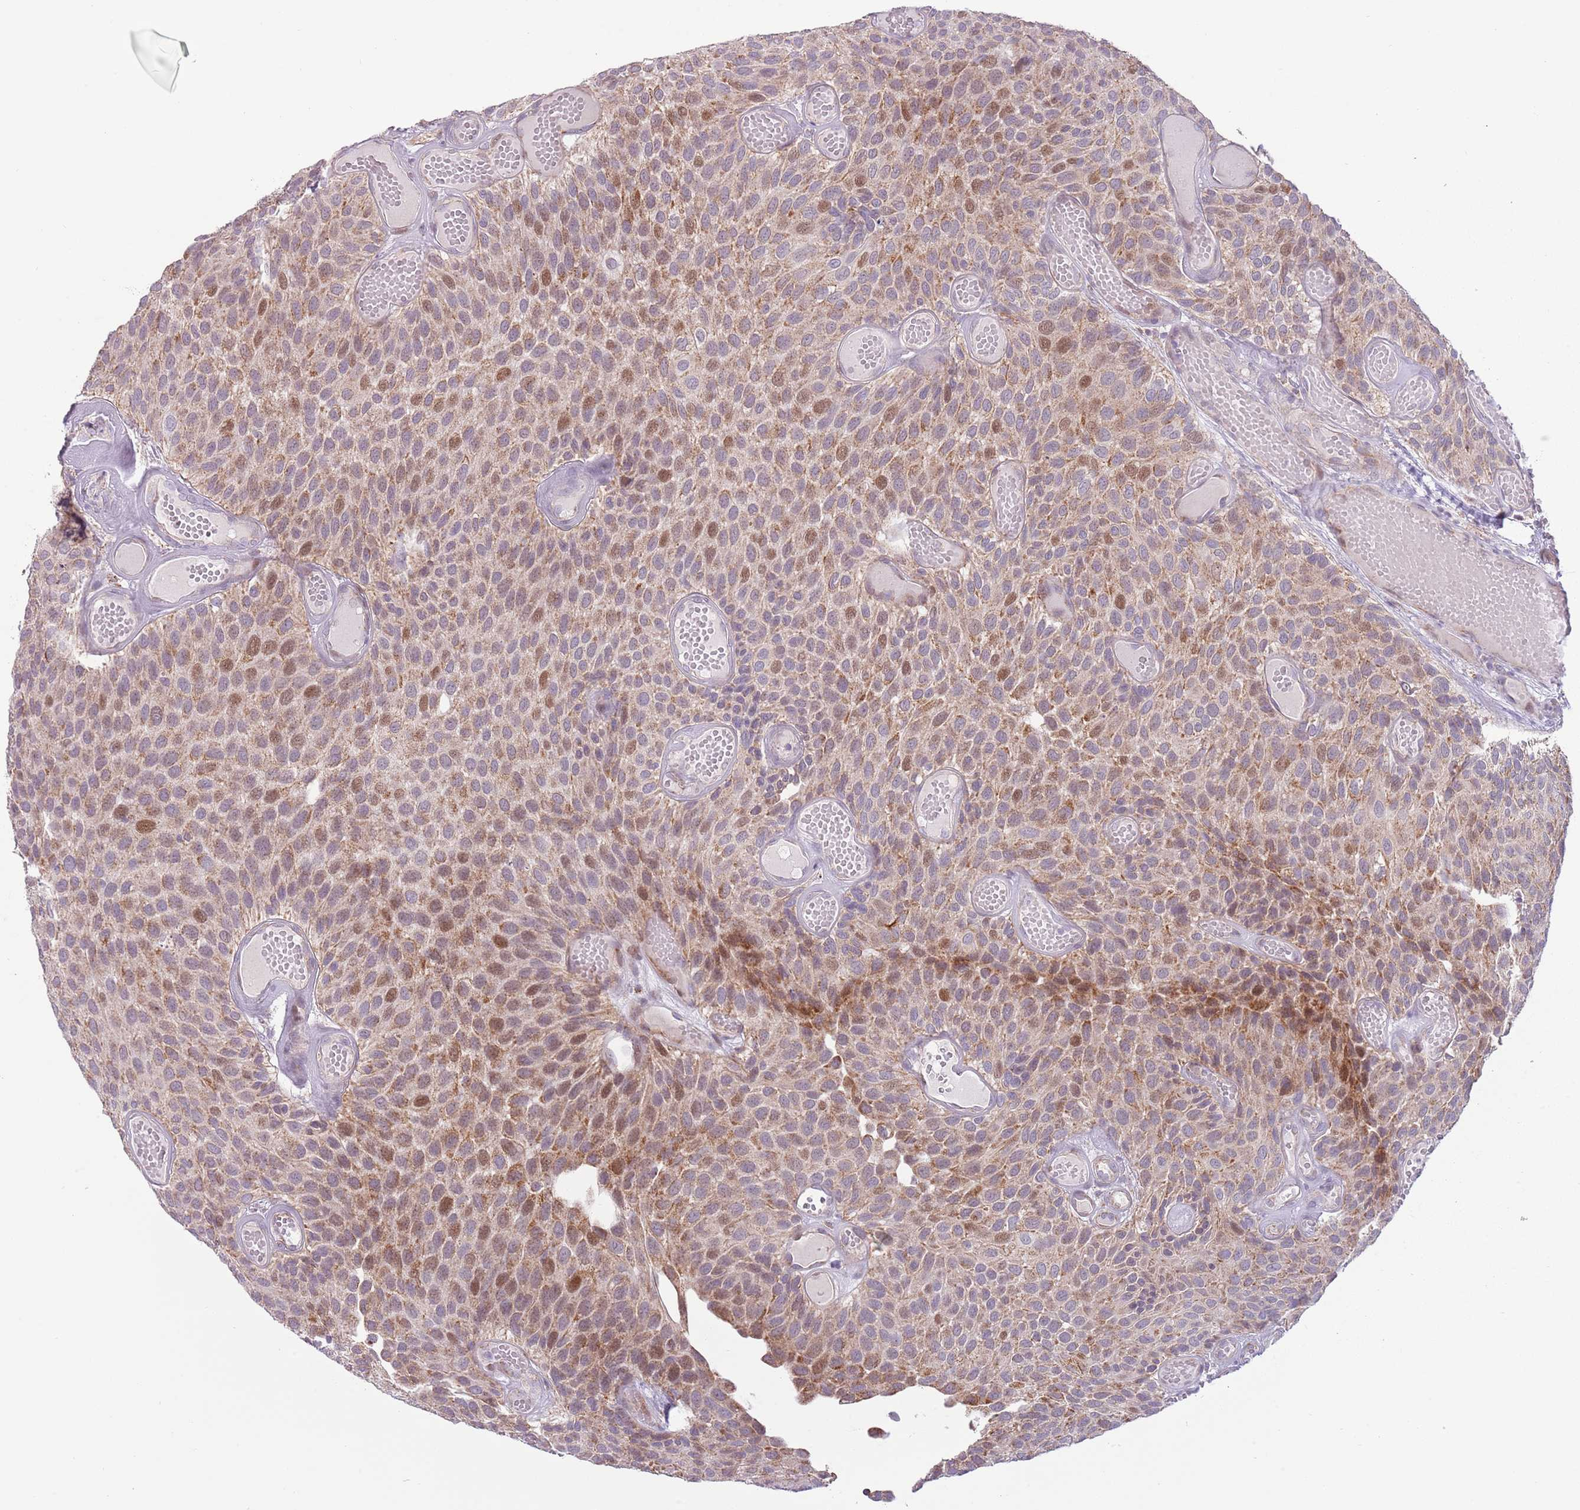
{"staining": {"intensity": "moderate", "quantity": "25%-75%", "location": "cytoplasmic/membranous,nuclear"}, "tissue": "urothelial cancer", "cell_type": "Tumor cells", "image_type": "cancer", "snomed": [{"axis": "morphology", "description": "Urothelial carcinoma, Low grade"}, {"axis": "topography", "description": "Urinary bladder"}], "caption": "Immunohistochemistry image of human low-grade urothelial carcinoma stained for a protein (brown), which shows medium levels of moderate cytoplasmic/membranous and nuclear positivity in approximately 25%-75% of tumor cells.", "gene": "MLLT11", "patient": {"sex": "male", "age": 89}}